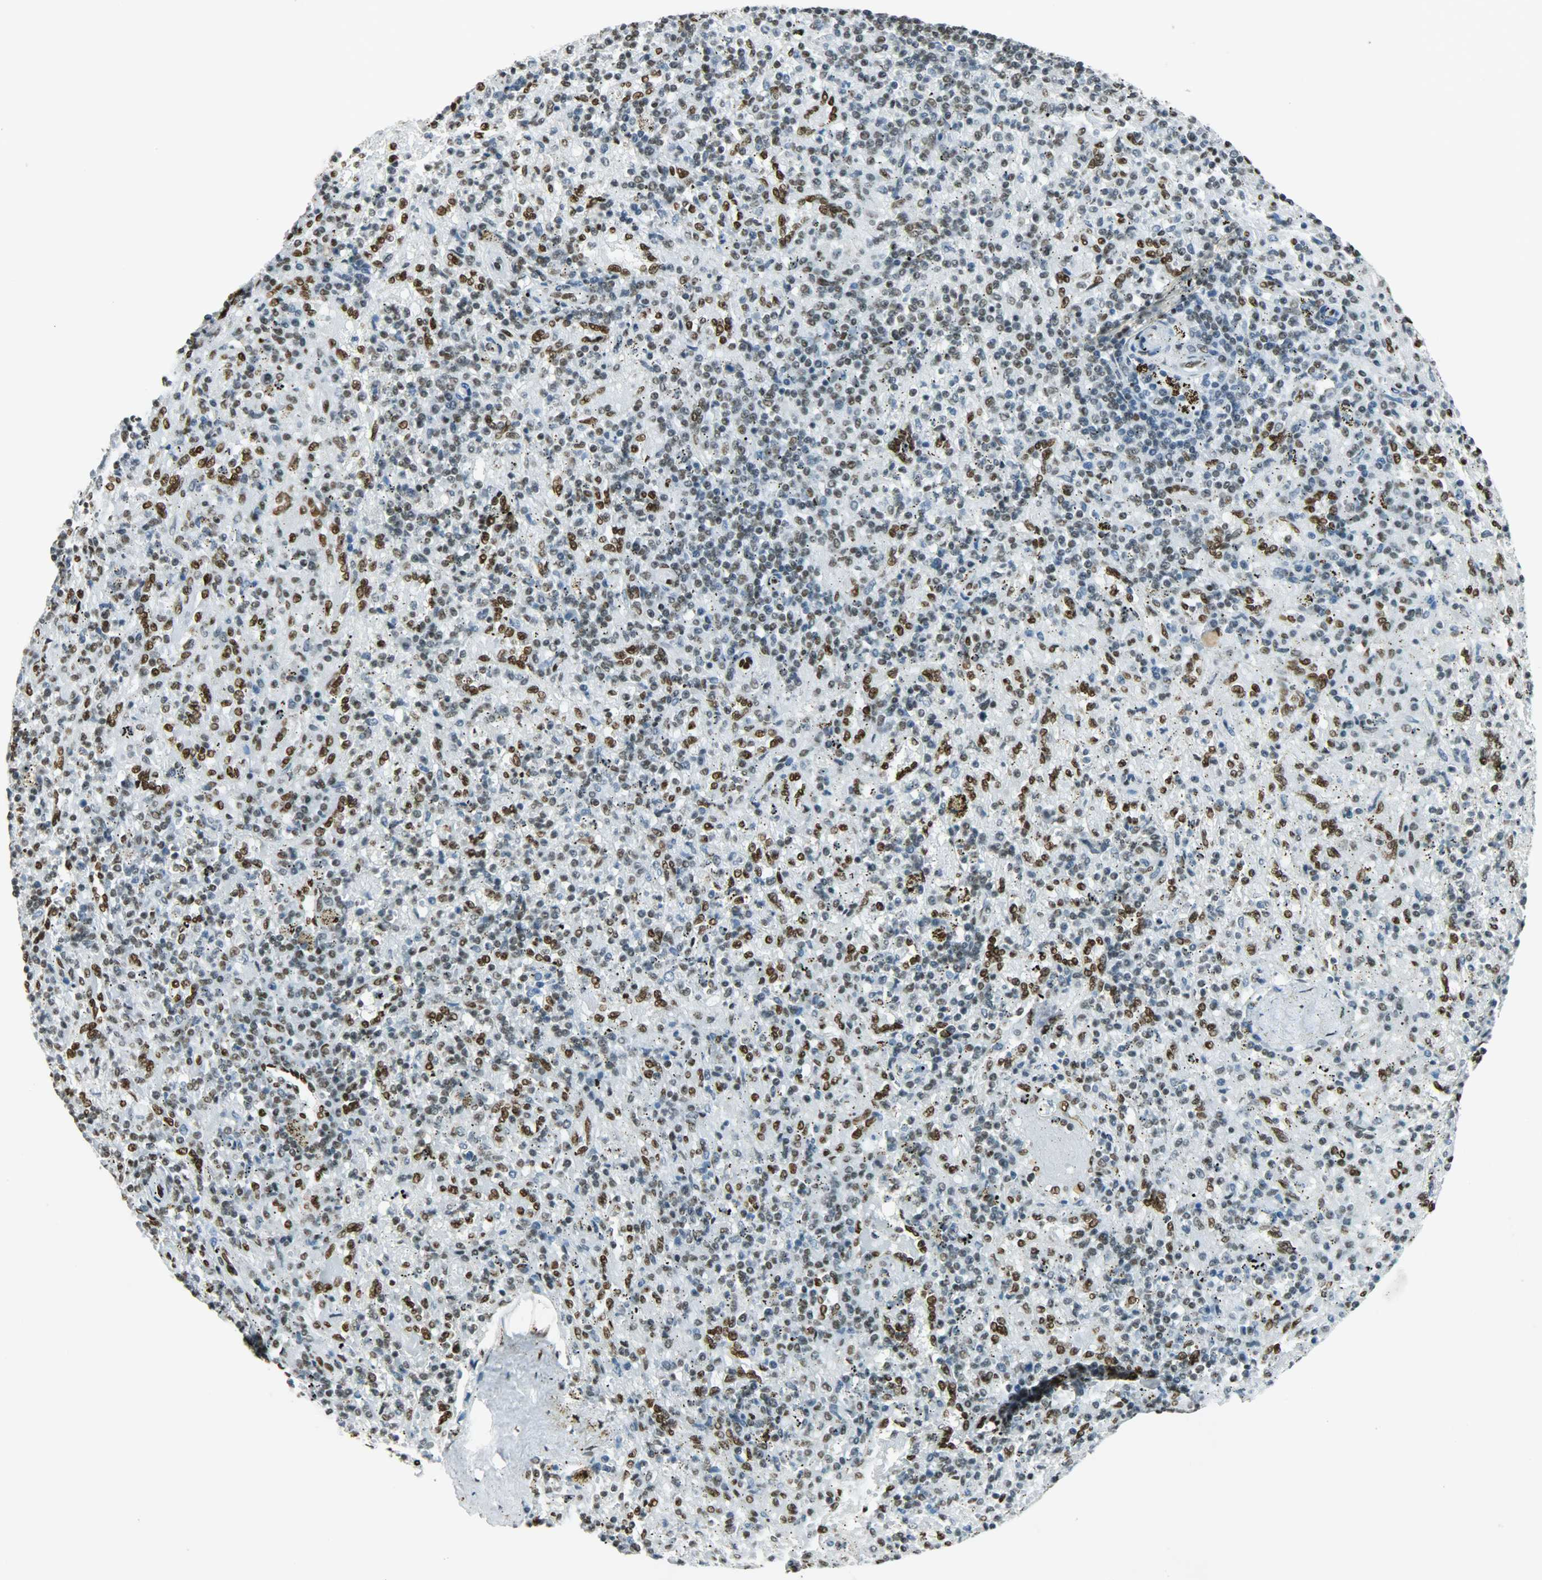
{"staining": {"intensity": "moderate", "quantity": "25%-75%", "location": "nuclear"}, "tissue": "spleen", "cell_type": "Cells in red pulp", "image_type": "normal", "snomed": [{"axis": "morphology", "description": "Normal tissue, NOS"}, {"axis": "topography", "description": "Spleen"}], "caption": "Cells in red pulp exhibit medium levels of moderate nuclear positivity in approximately 25%-75% of cells in unremarkable human spleen.", "gene": "MYEF2", "patient": {"sex": "female", "age": 43}}